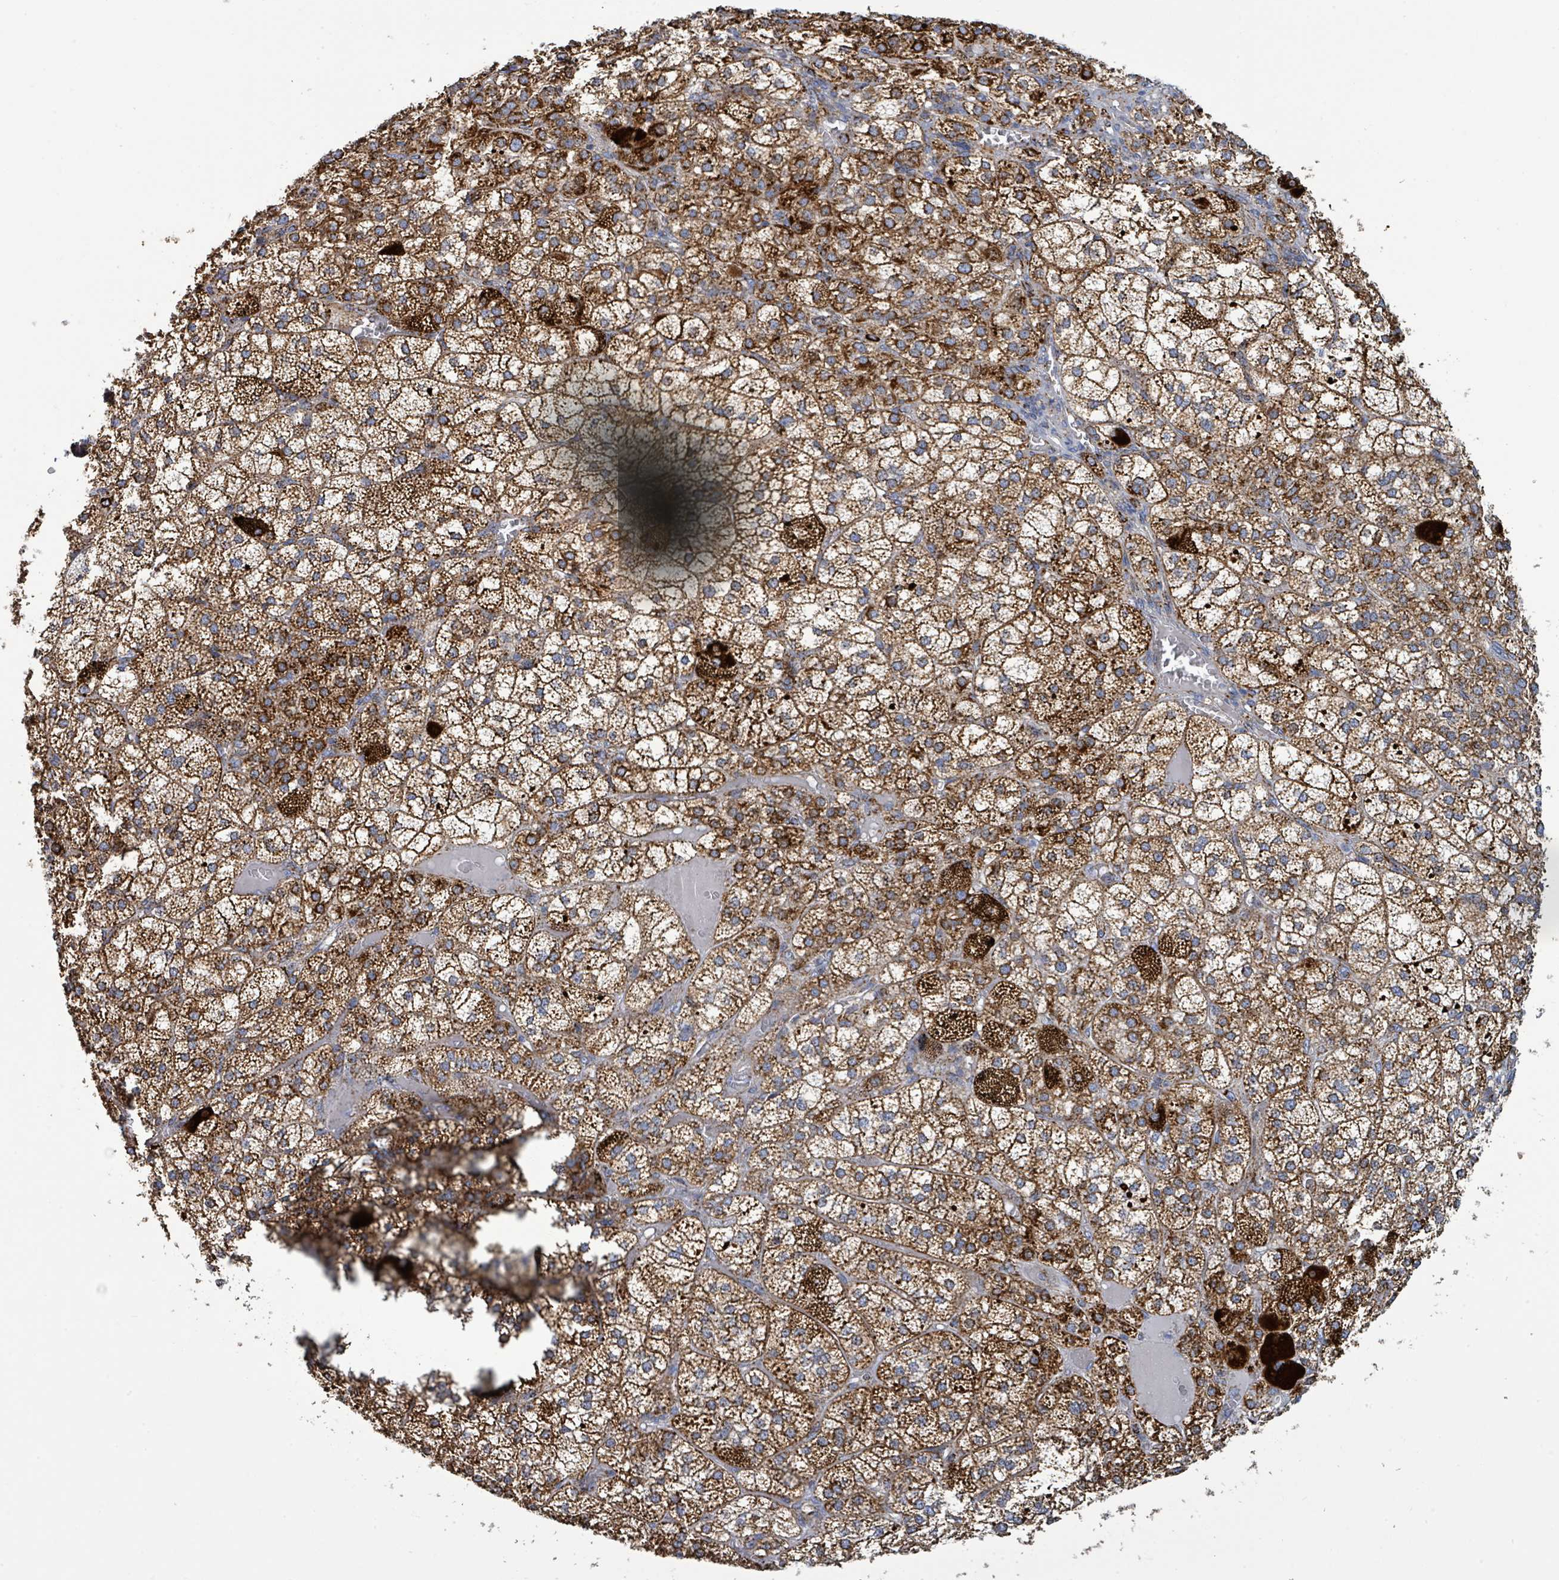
{"staining": {"intensity": "strong", "quantity": ">75%", "location": "cytoplasmic/membranous"}, "tissue": "adrenal gland", "cell_type": "Glandular cells", "image_type": "normal", "snomed": [{"axis": "morphology", "description": "Normal tissue, NOS"}, {"axis": "topography", "description": "Adrenal gland"}], "caption": "Protein expression analysis of benign adrenal gland reveals strong cytoplasmic/membranous expression in approximately >75% of glandular cells. (Brightfield microscopy of DAB IHC at high magnification).", "gene": "SUCLG2", "patient": {"sex": "female", "age": 60}}